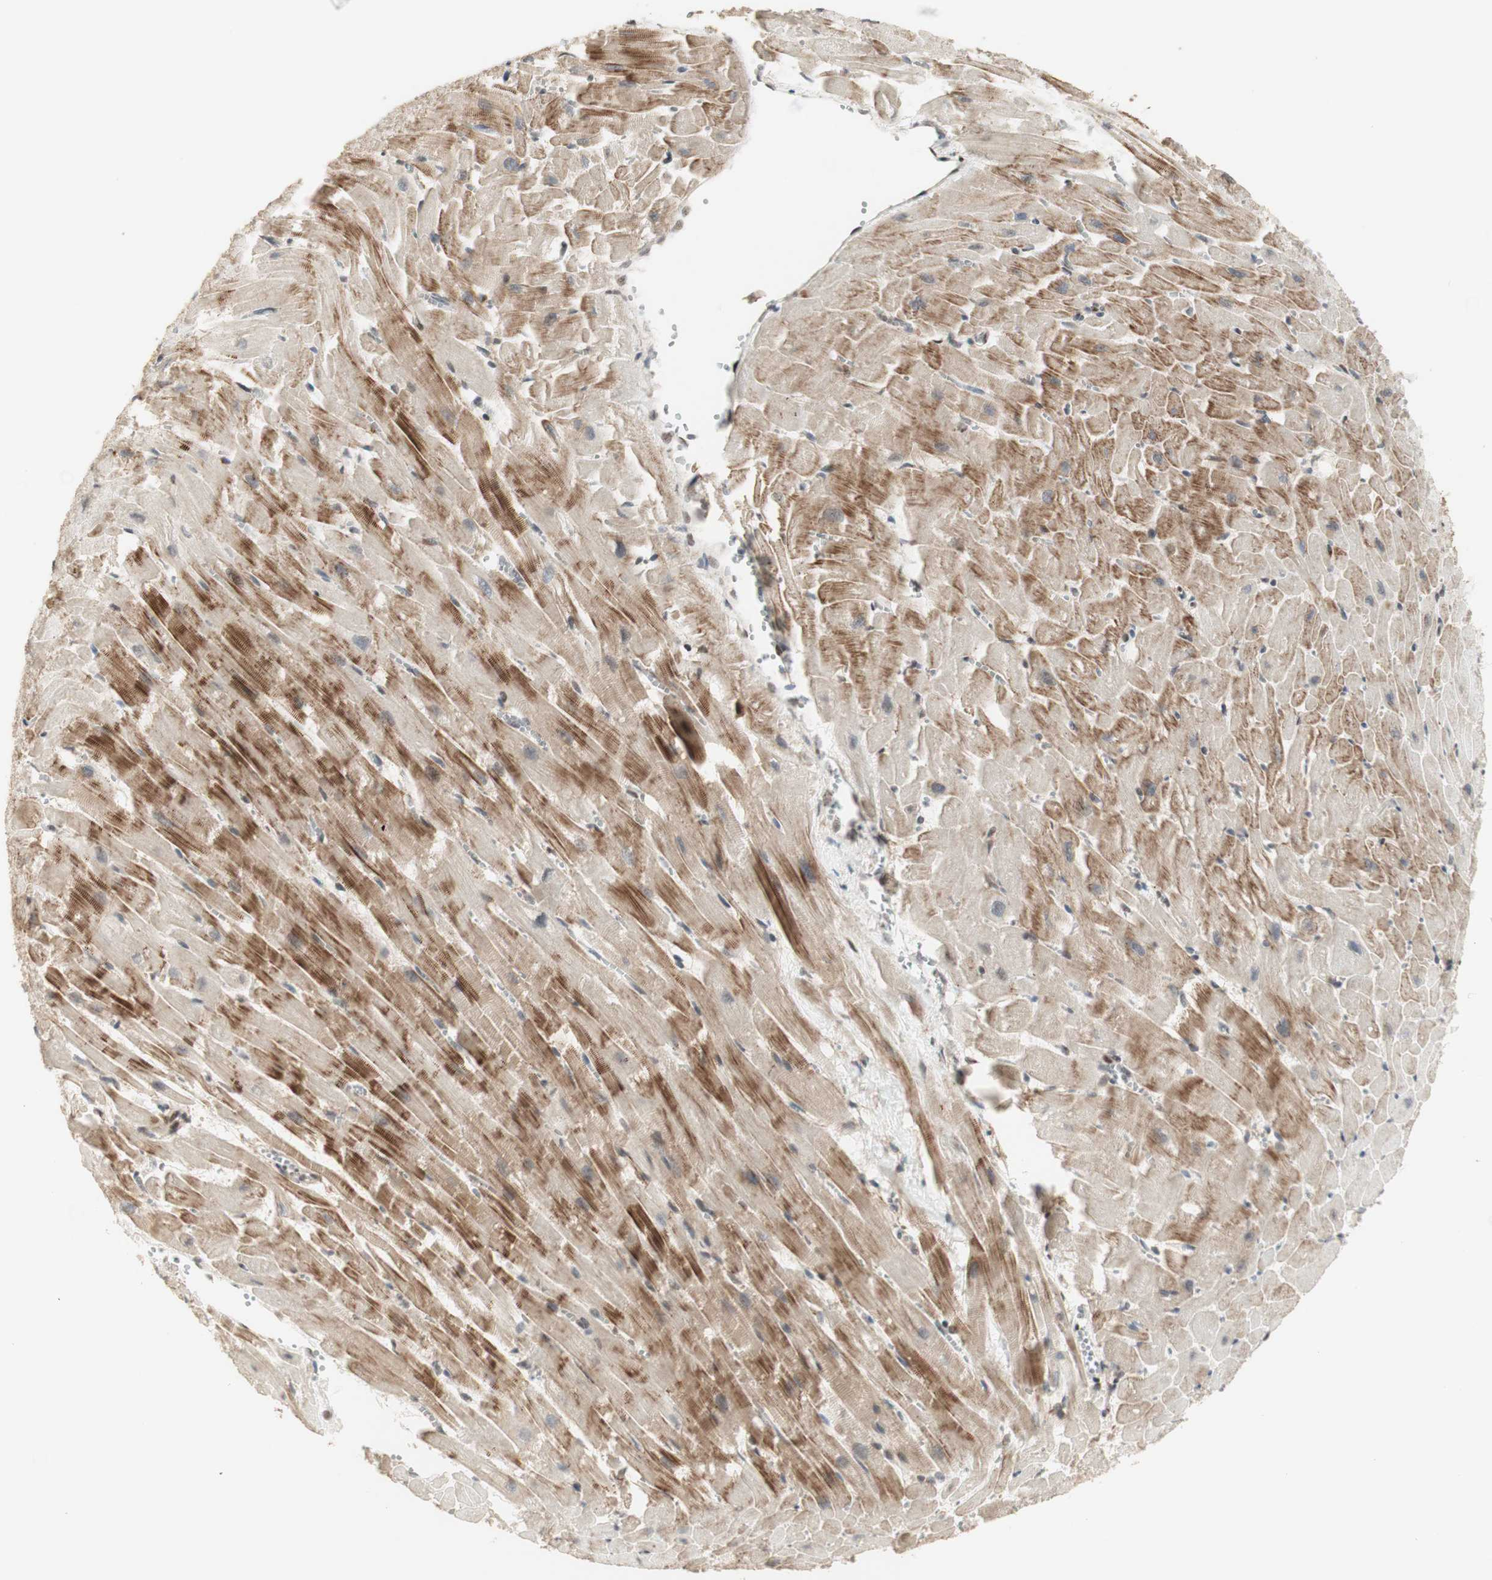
{"staining": {"intensity": "moderate", "quantity": "25%-75%", "location": "cytoplasmic/membranous"}, "tissue": "heart muscle", "cell_type": "Cardiomyocytes", "image_type": "normal", "snomed": [{"axis": "morphology", "description": "Normal tissue, NOS"}, {"axis": "topography", "description": "Heart"}], "caption": "High-magnification brightfield microscopy of unremarkable heart muscle stained with DAB (3,3'-diaminobenzidine) (brown) and counterstained with hematoxylin (blue). cardiomyocytes exhibit moderate cytoplasmic/membranous positivity is identified in approximately25%-75% of cells.", "gene": "FOXP1", "patient": {"sex": "female", "age": 19}}